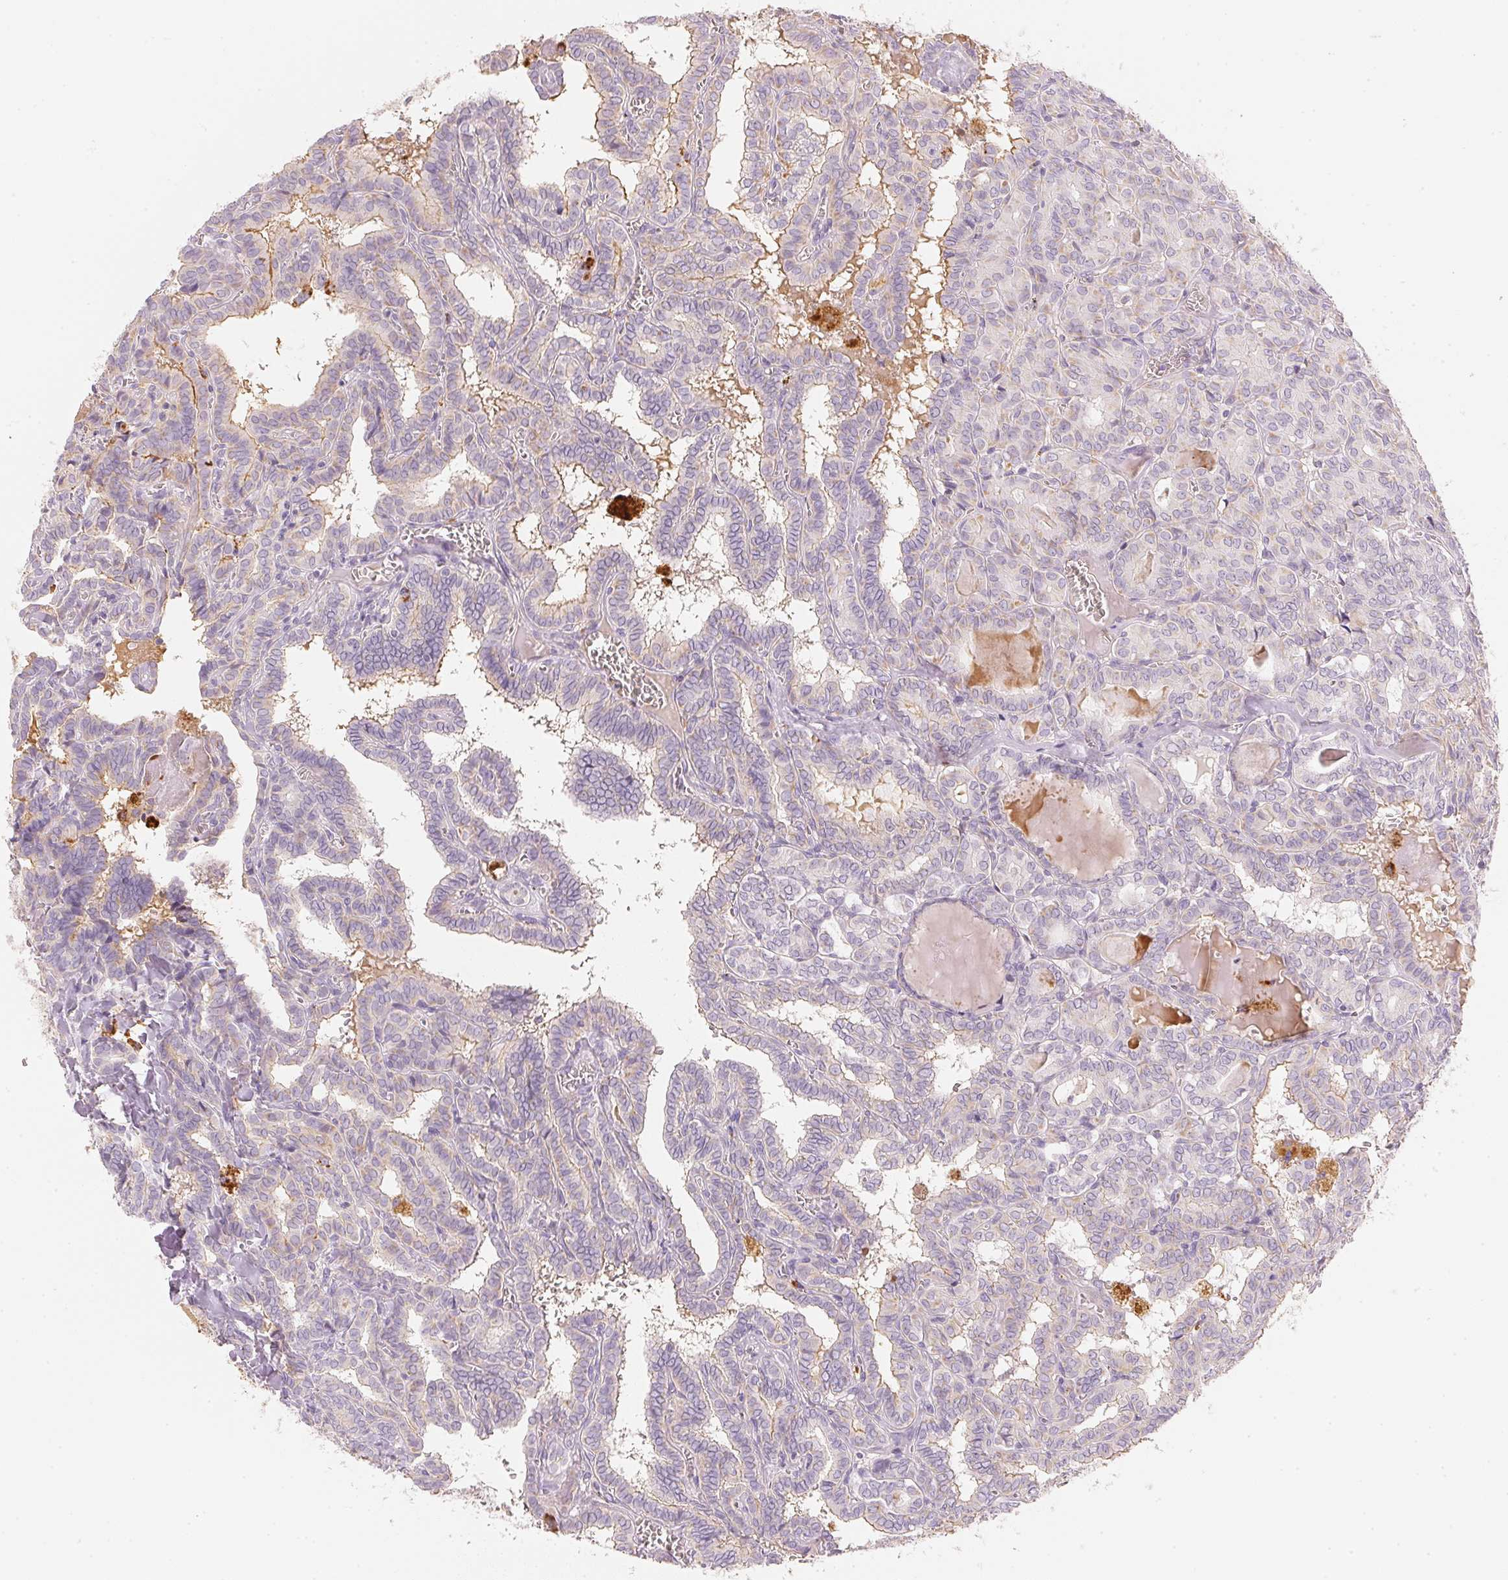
{"staining": {"intensity": "moderate", "quantity": "<25%", "location": "cytoplasmic/membranous"}, "tissue": "thyroid cancer", "cell_type": "Tumor cells", "image_type": "cancer", "snomed": [{"axis": "morphology", "description": "Papillary adenocarcinoma, NOS"}, {"axis": "topography", "description": "Thyroid gland"}], "caption": "The image exhibits a brown stain indicating the presence of a protein in the cytoplasmic/membranous of tumor cells in thyroid papillary adenocarcinoma.", "gene": "RMDN2", "patient": {"sex": "female", "age": 39}}